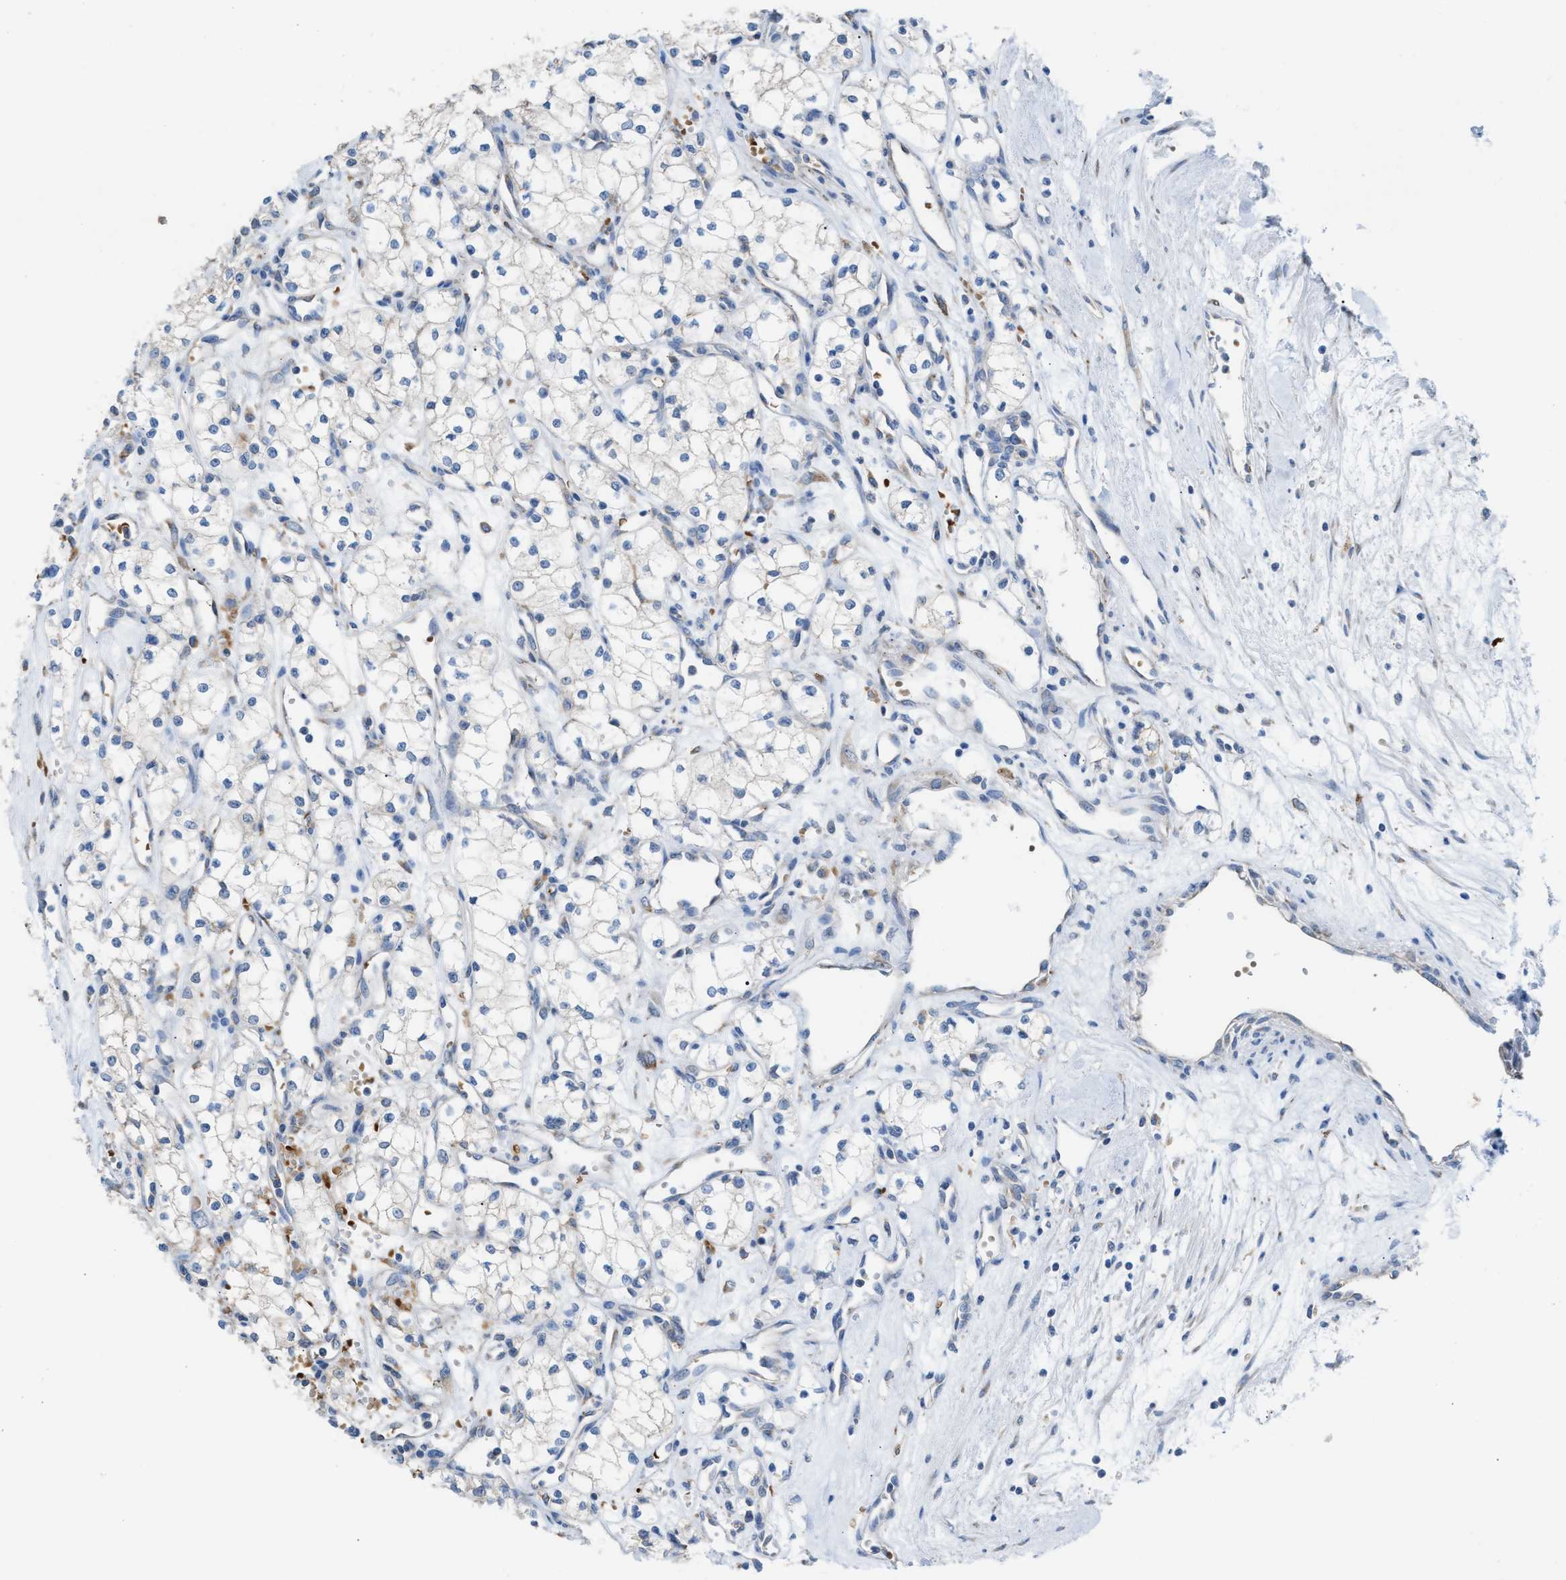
{"staining": {"intensity": "negative", "quantity": "none", "location": "none"}, "tissue": "renal cancer", "cell_type": "Tumor cells", "image_type": "cancer", "snomed": [{"axis": "morphology", "description": "Adenocarcinoma, NOS"}, {"axis": "topography", "description": "Kidney"}], "caption": "Immunohistochemistry (IHC) micrograph of neoplastic tissue: human adenocarcinoma (renal) stained with DAB (3,3'-diaminobenzidine) demonstrates no significant protein positivity in tumor cells.", "gene": "CA3", "patient": {"sex": "male", "age": 59}}